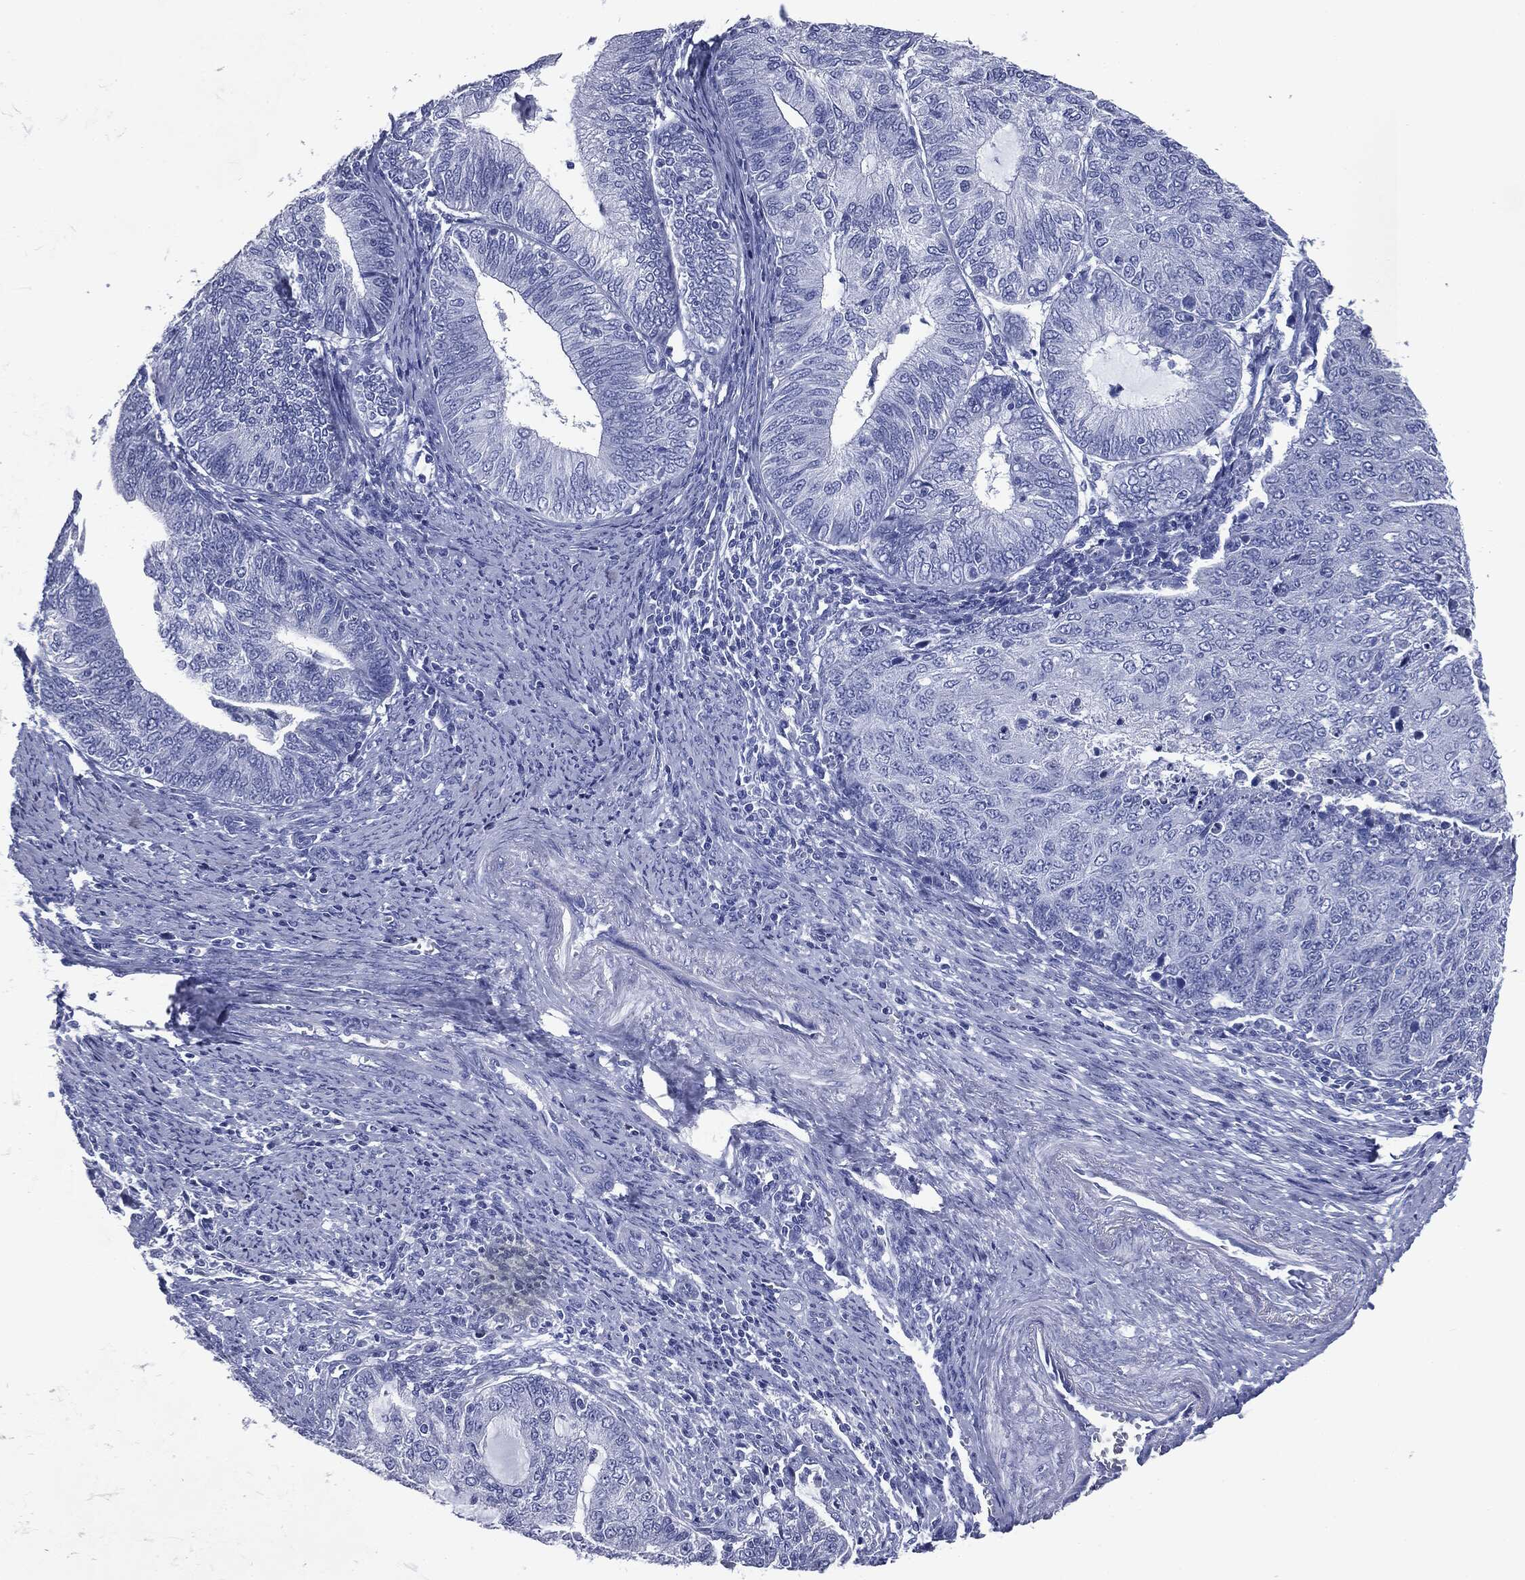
{"staining": {"intensity": "negative", "quantity": "none", "location": "none"}, "tissue": "endometrial cancer", "cell_type": "Tumor cells", "image_type": "cancer", "snomed": [{"axis": "morphology", "description": "Adenocarcinoma, NOS"}, {"axis": "topography", "description": "Endometrium"}], "caption": "A micrograph of human endometrial adenocarcinoma is negative for staining in tumor cells.", "gene": "ATP2A1", "patient": {"sex": "female", "age": 82}}